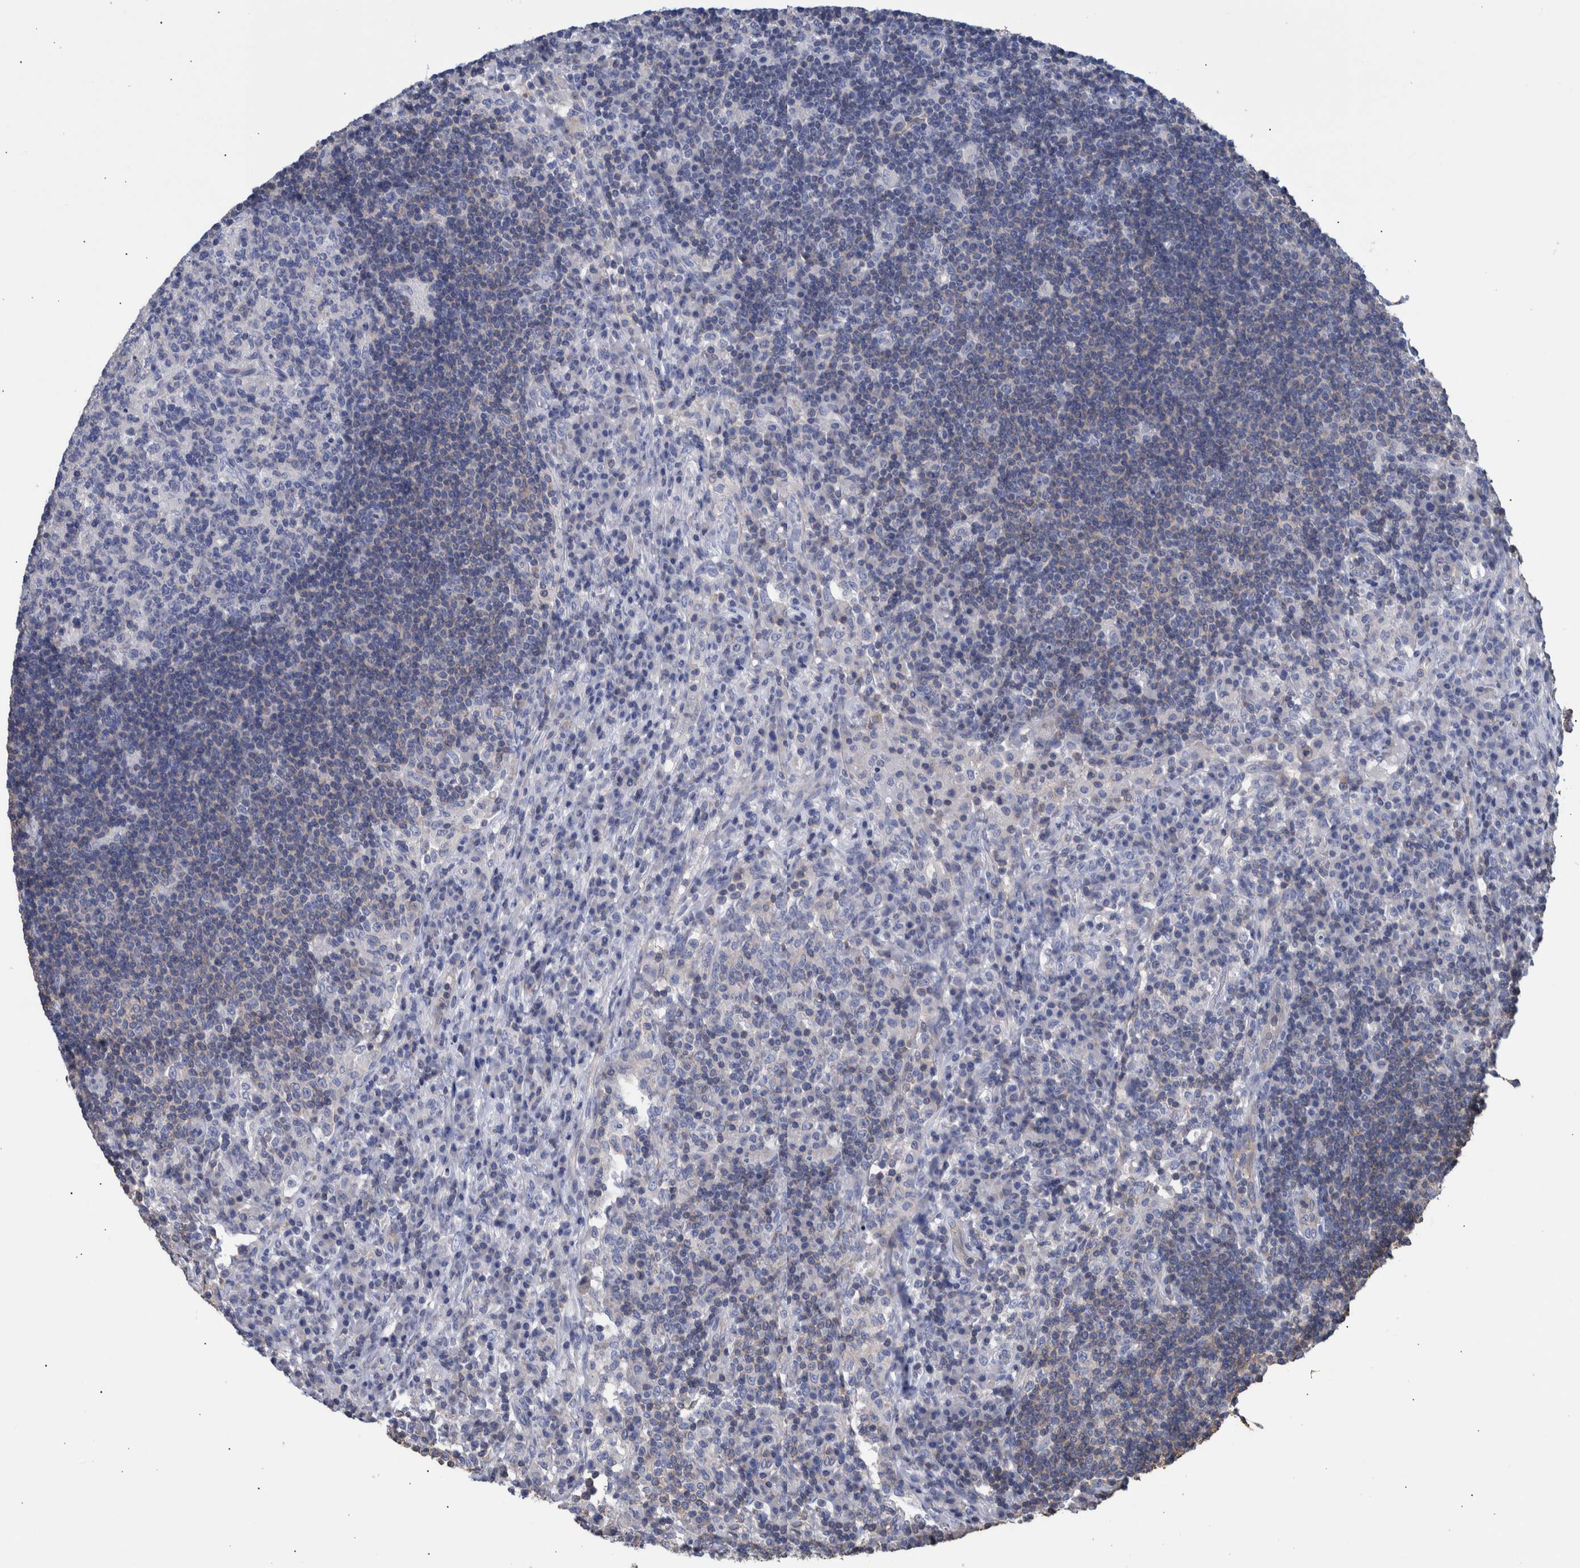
{"staining": {"intensity": "negative", "quantity": "none", "location": "none"}, "tissue": "lymph node", "cell_type": "Germinal center cells", "image_type": "normal", "snomed": [{"axis": "morphology", "description": "Normal tissue, NOS"}, {"axis": "topography", "description": "Lymph node"}], "caption": "Immunohistochemistry photomicrograph of benign lymph node: human lymph node stained with DAB demonstrates no significant protein staining in germinal center cells.", "gene": "PPP3CC", "patient": {"sex": "female", "age": 53}}